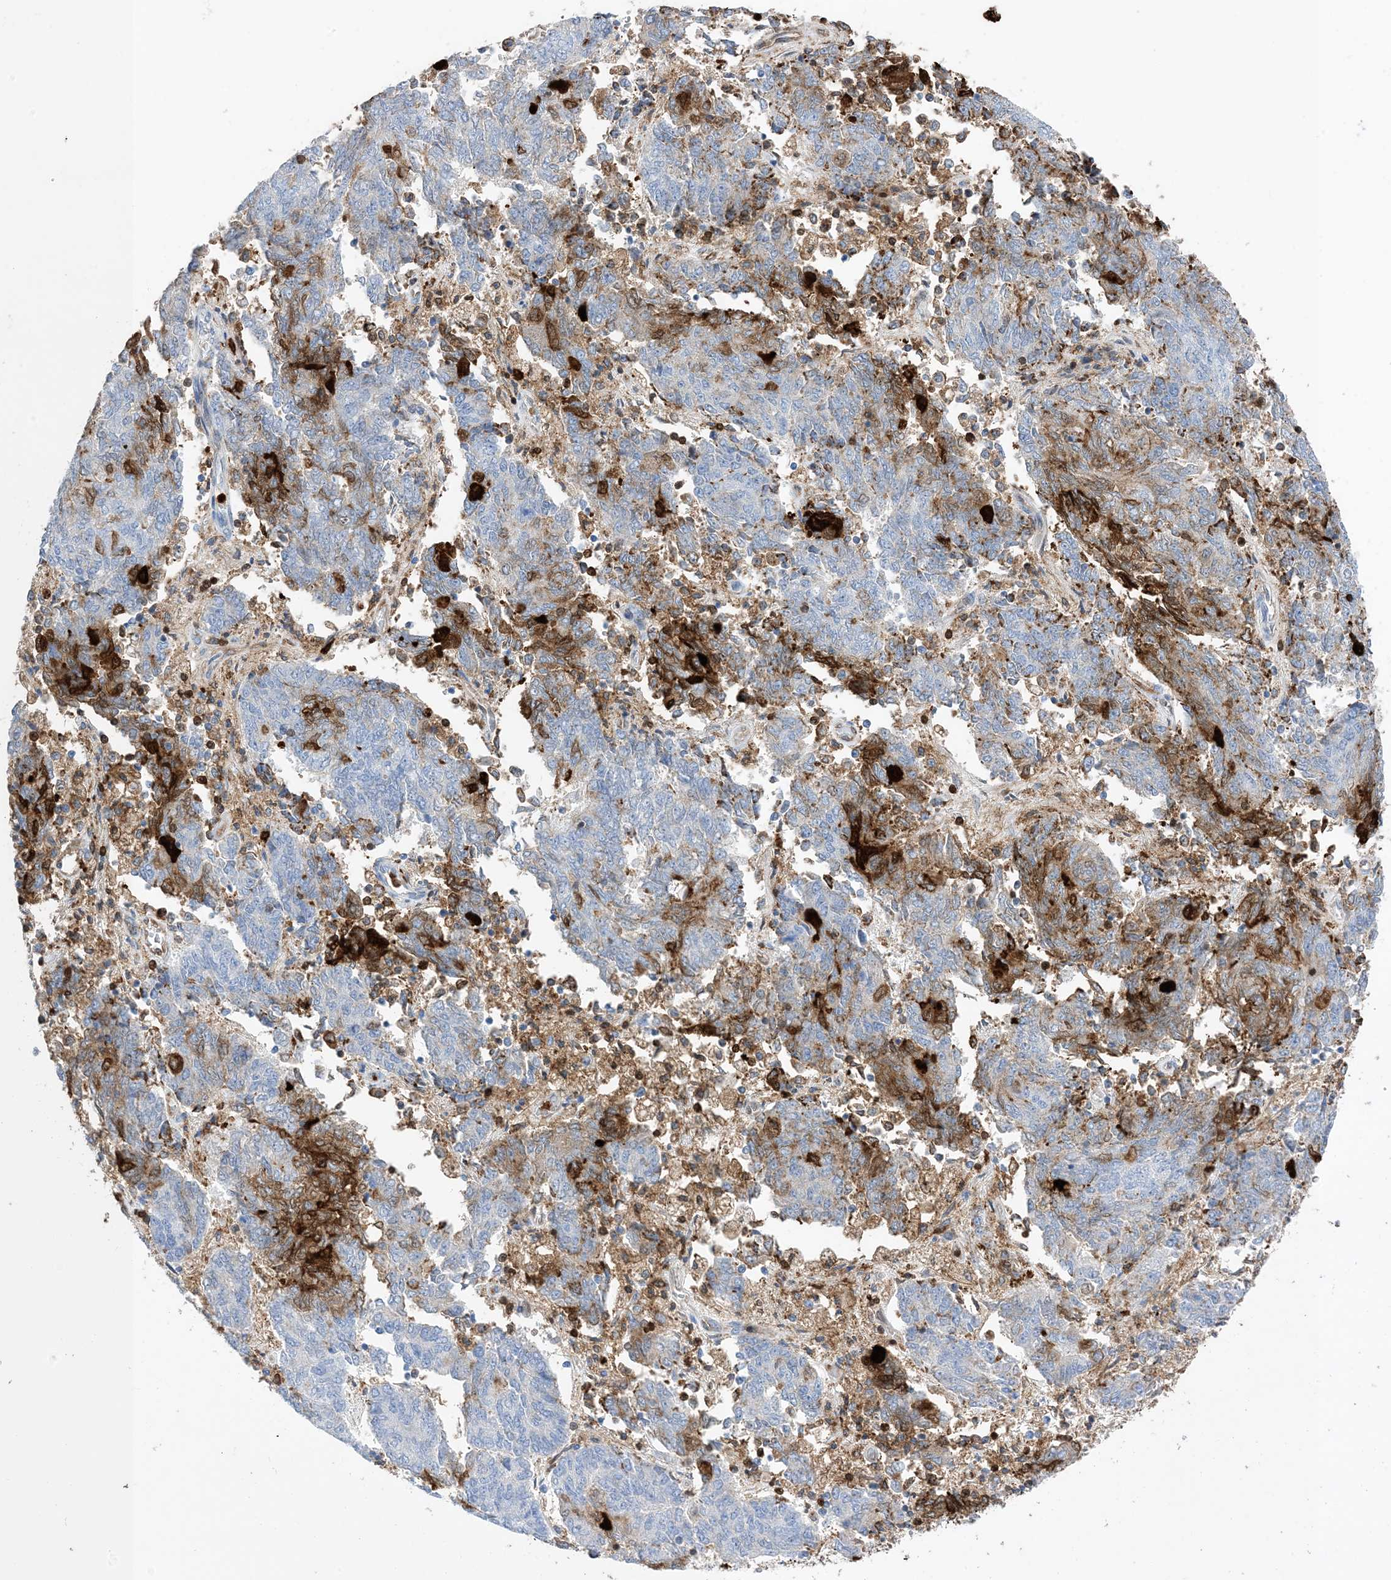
{"staining": {"intensity": "strong", "quantity": "<25%", "location": "cytoplasmic/membranous"}, "tissue": "endometrial cancer", "cell_type": "Tumor cells", "image_type": "cancer", "snomed": [{"axis": "morphology", "description": "Adenocarcinoma, NOS"}, {"axis": "topography", "description": "Endometrium"}], "caption": "Protein expression analysis of endometrial cancer (adenocarcinoma) displays strong cytoplasmic/membranous staining in approximately <25% of tumor cells.", "gene": "ANXA1", "patient": {"sex": "female", "age": 80}}